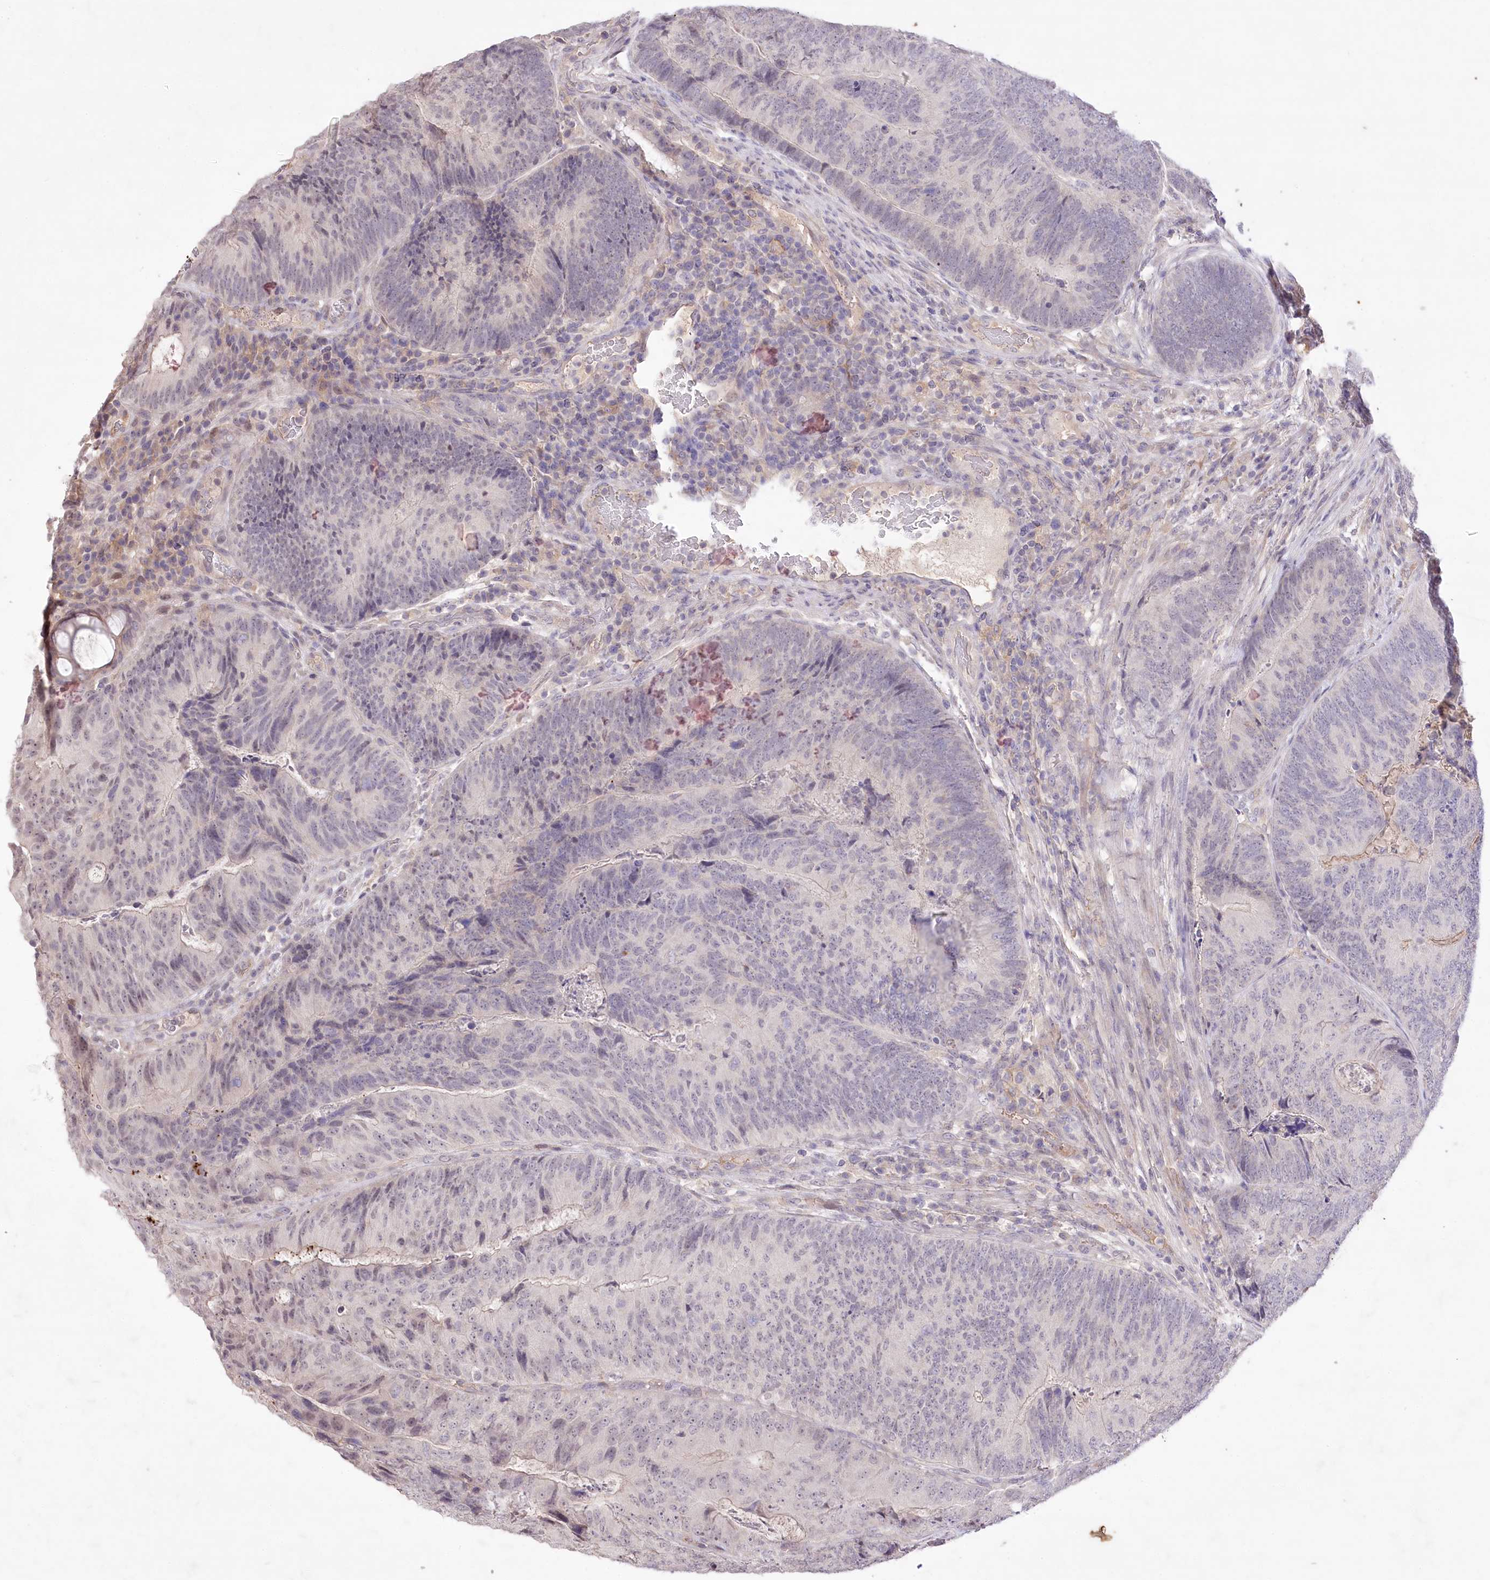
{"staining": {"intensity": "negative", "quantity": "none", "location": "none"}, "tissue": "colorectal cancer", "cell_type": "Tumor cells", "image_type": "cancer", "snomed": [{"axis": "morphology", "description": "Adenocarcinoma, NOS"}, {"axis": "topography", "description": "Colon"}], "caption": "Immunohistochemistry (IHC) histopathology image of colorectal adenocarcinoma stained for a protein (brown), which exhibits no positivity in tumor cells.", "gene": "ENPP1", "patient": {"sex": "female", "age": 67}}